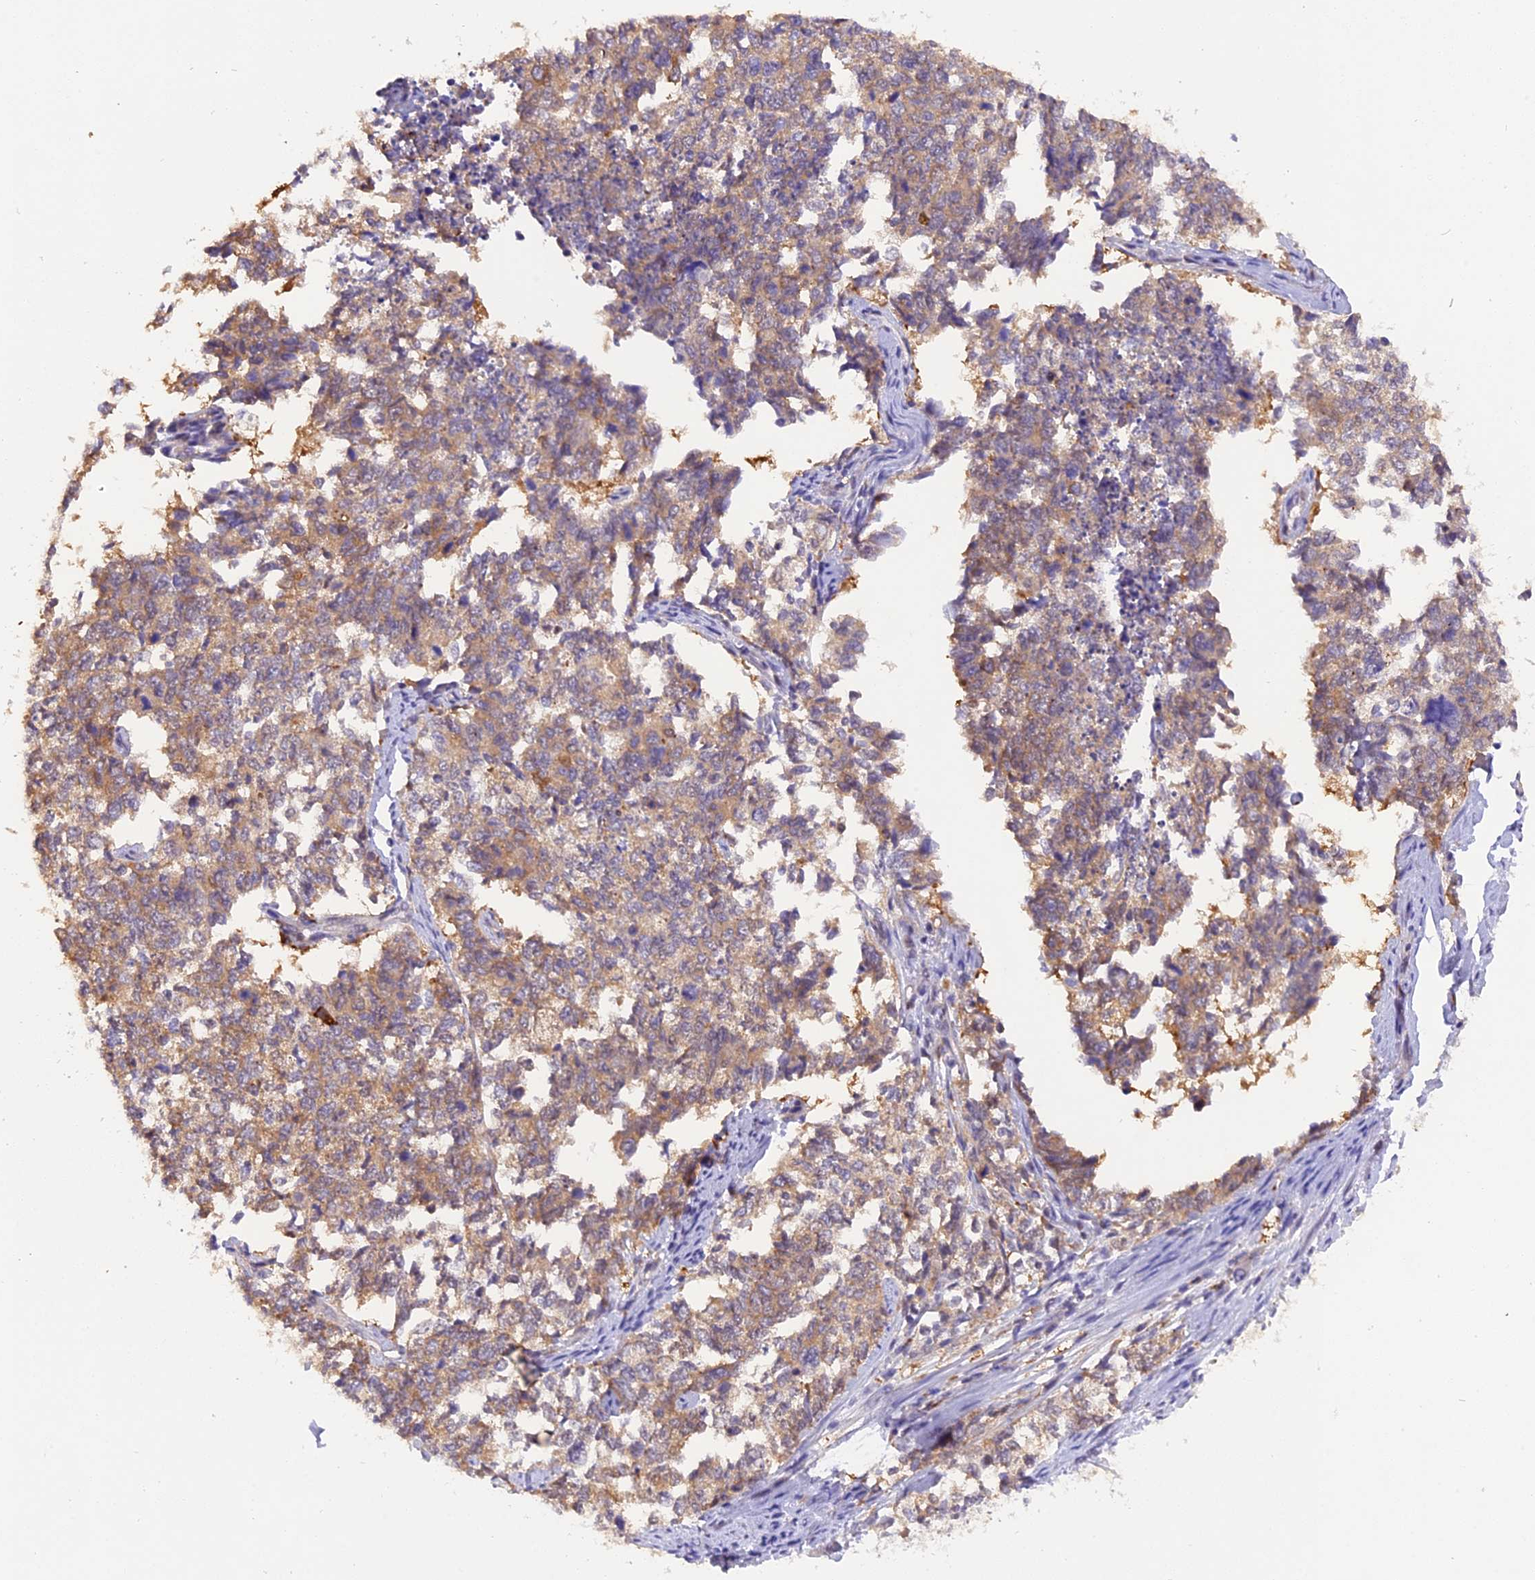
{"staining": {"intensity": "weak", "quantity": ">75%", "location": "cytoplasmic/membranous"}, "tissue": "cervical cancer", "cell_type": "Tumor cells", "image_type": "cancer", "snomed": [{"axis": "morphology", "description": "Squamous cell carcinoma, NOS"}, {"axis": "topography", "description": "Cervix"}], "caption": "Cervical cancer (squamous cell carcinoma) tissue reveals weak cytoplasmic/membranous staining in about >75% of tumor cells (DAB IHC with brightfield microscopy, high magnification).", "gene": "SAMD4A", "patient": {"sex": "female", "age": 63}}